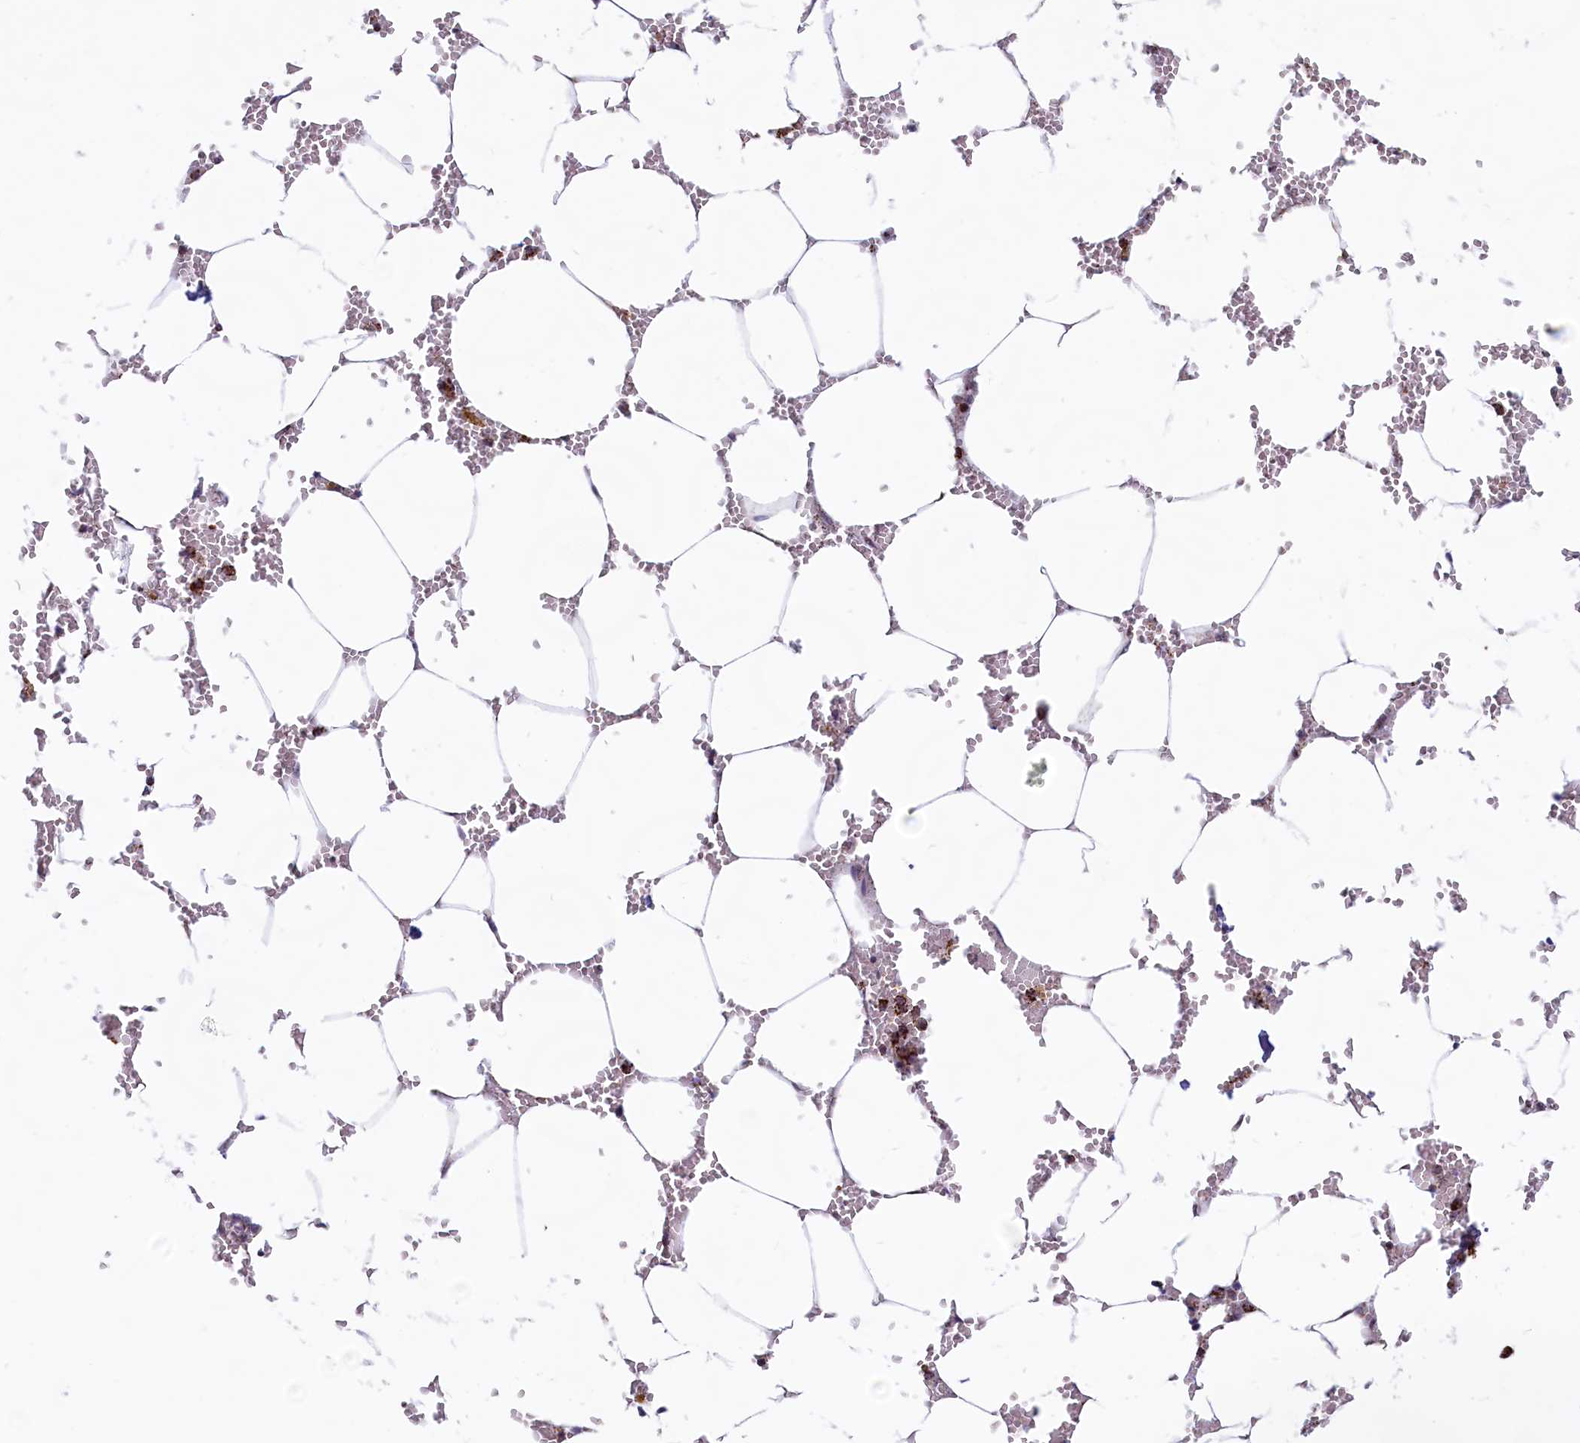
{"staining": {"intensity": "strong", "quantity": "25%-75%", "location": "cytoplasmic/membranous"}, "tissue": "bone marrow", "cell_type": "Hematopoietic cells", "image_type": "normal", "snomed": [{"axis": "morphology", "description": "Normal tissue, NOS"}, {"axis": "topography", "description": "Bone marrow"}], "caption": "Immunohistochemistry histopathology image of benign human bone marrow stained for a protein (brown), which shows high levels of strong cytoplasmic/membranous staining in about 25%-75% of hematopoietic cells.", "gene": "C1D", "patient": {"sex": "male", "age": 70}}